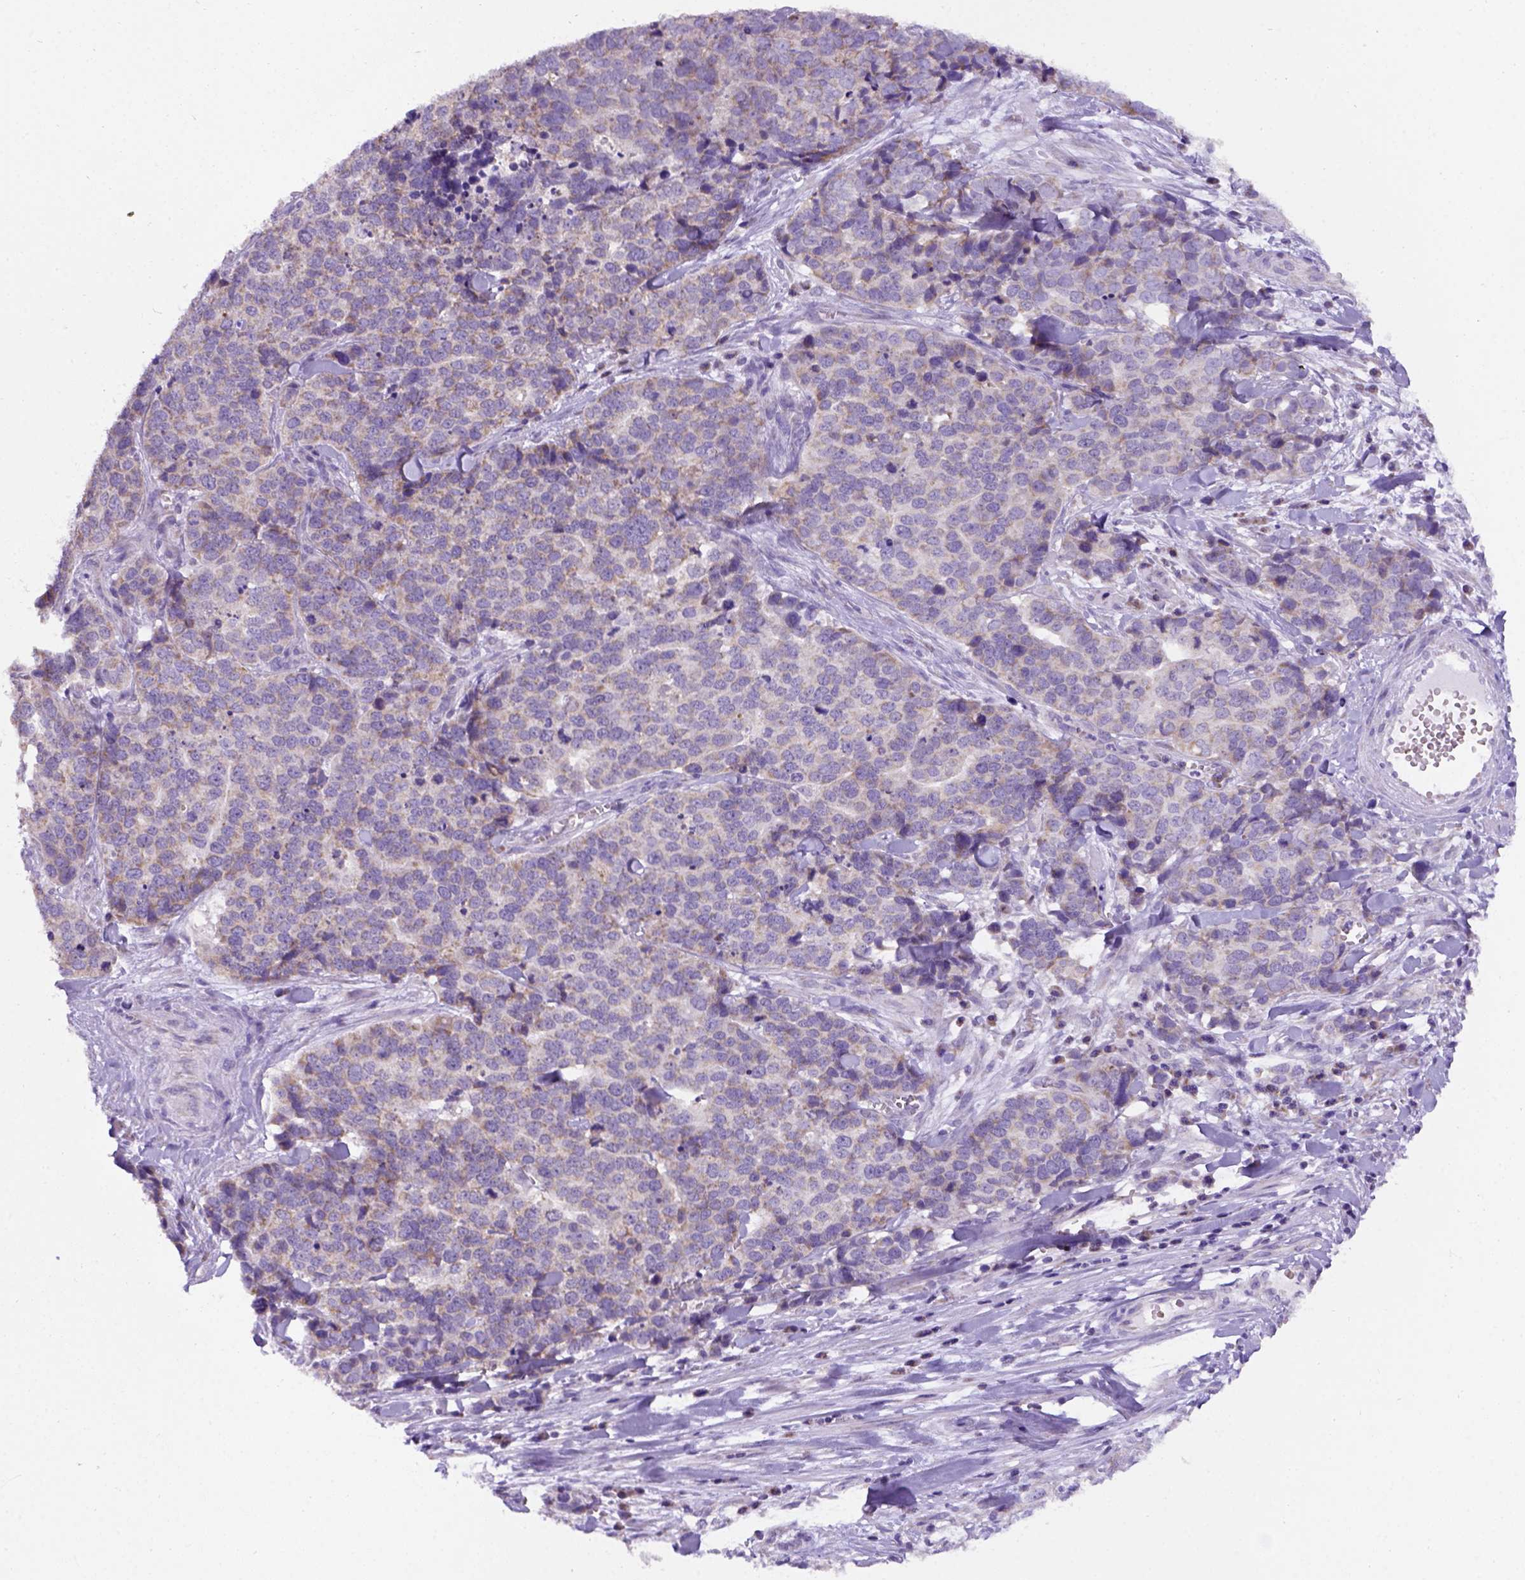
{"staining": {"intensity": "weak", "quantity": "25%-75%", "location": "cytoplasmic/membranous"}, "tissue": "ovarian cancer", "cell_type": "Tumor cells", "image_type": "cancer", "snomed": [{"axis": "morphology", "description": "Carcinoma, endometroid"}, {"axis": "topography", "description": "Ovary"}], "caption": "Human ovarian cancer (endometroid carcinoma) stained for a protein (brown) exhibits weak cytoplasmic/membranous positive staining in about 25%-75% of tumor cells.", "gene": "L2HGDH", "patient": {"sex": "female", "age": 65}}